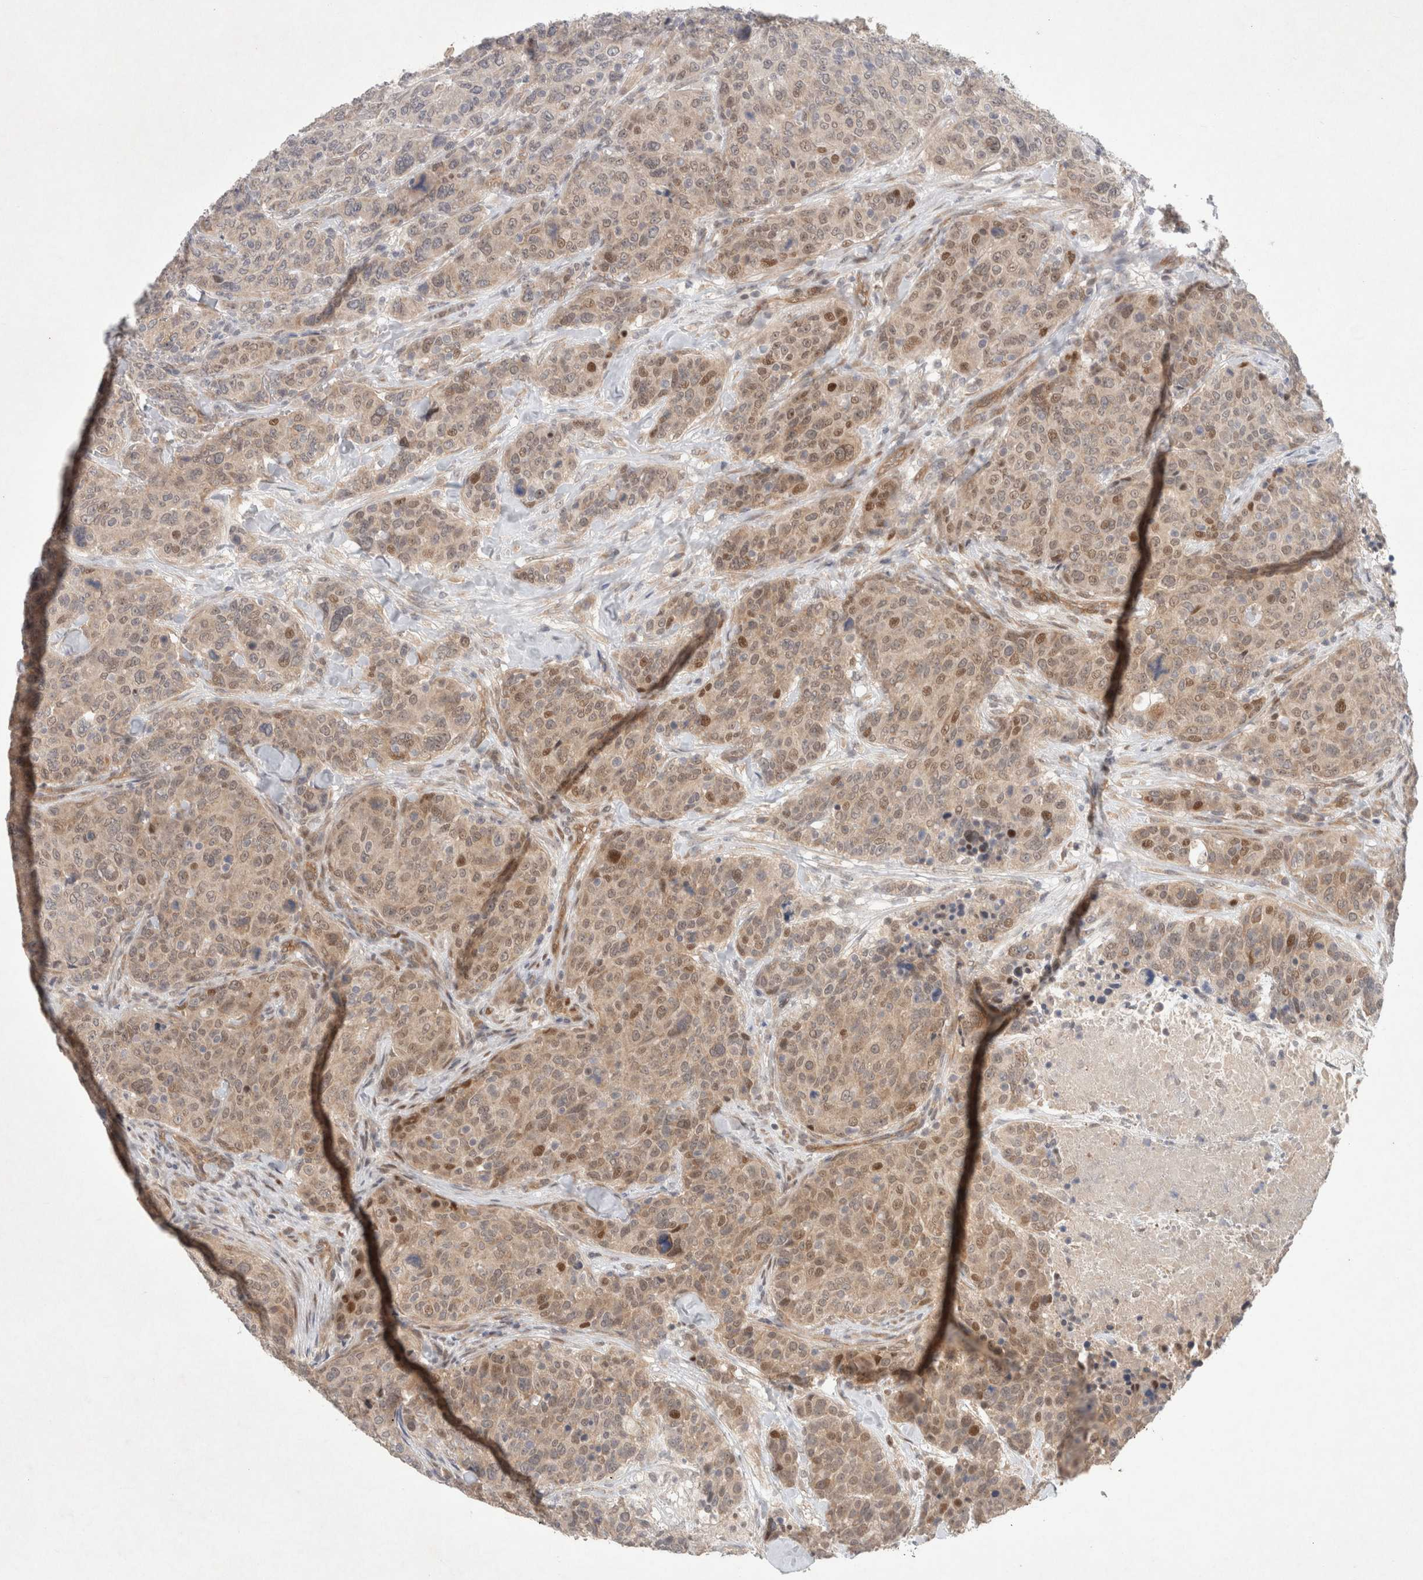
{"staining": {"intensity": "moderate", "quantity": "25%-75%", "location": "cytoplasmic/membranous,nuclear"}, "tissue": "breast cancer", "cell_type": "Tumor cells", "image_type": "cancer", "snomed": [{"axis": "morphology", "description": "Duct carcinoma"}, {"axis": "topography", "description": "Breast"}], "caption": "Protein staining of infiltrating ductal carcinoma (breast) tissue reveals moderate cytoplasmic/membranous and nuclear expression in approximately 25%-75% of tumor cells.", "gene": "RASAL2", "patient": {"sex": "female", "age": 37}}